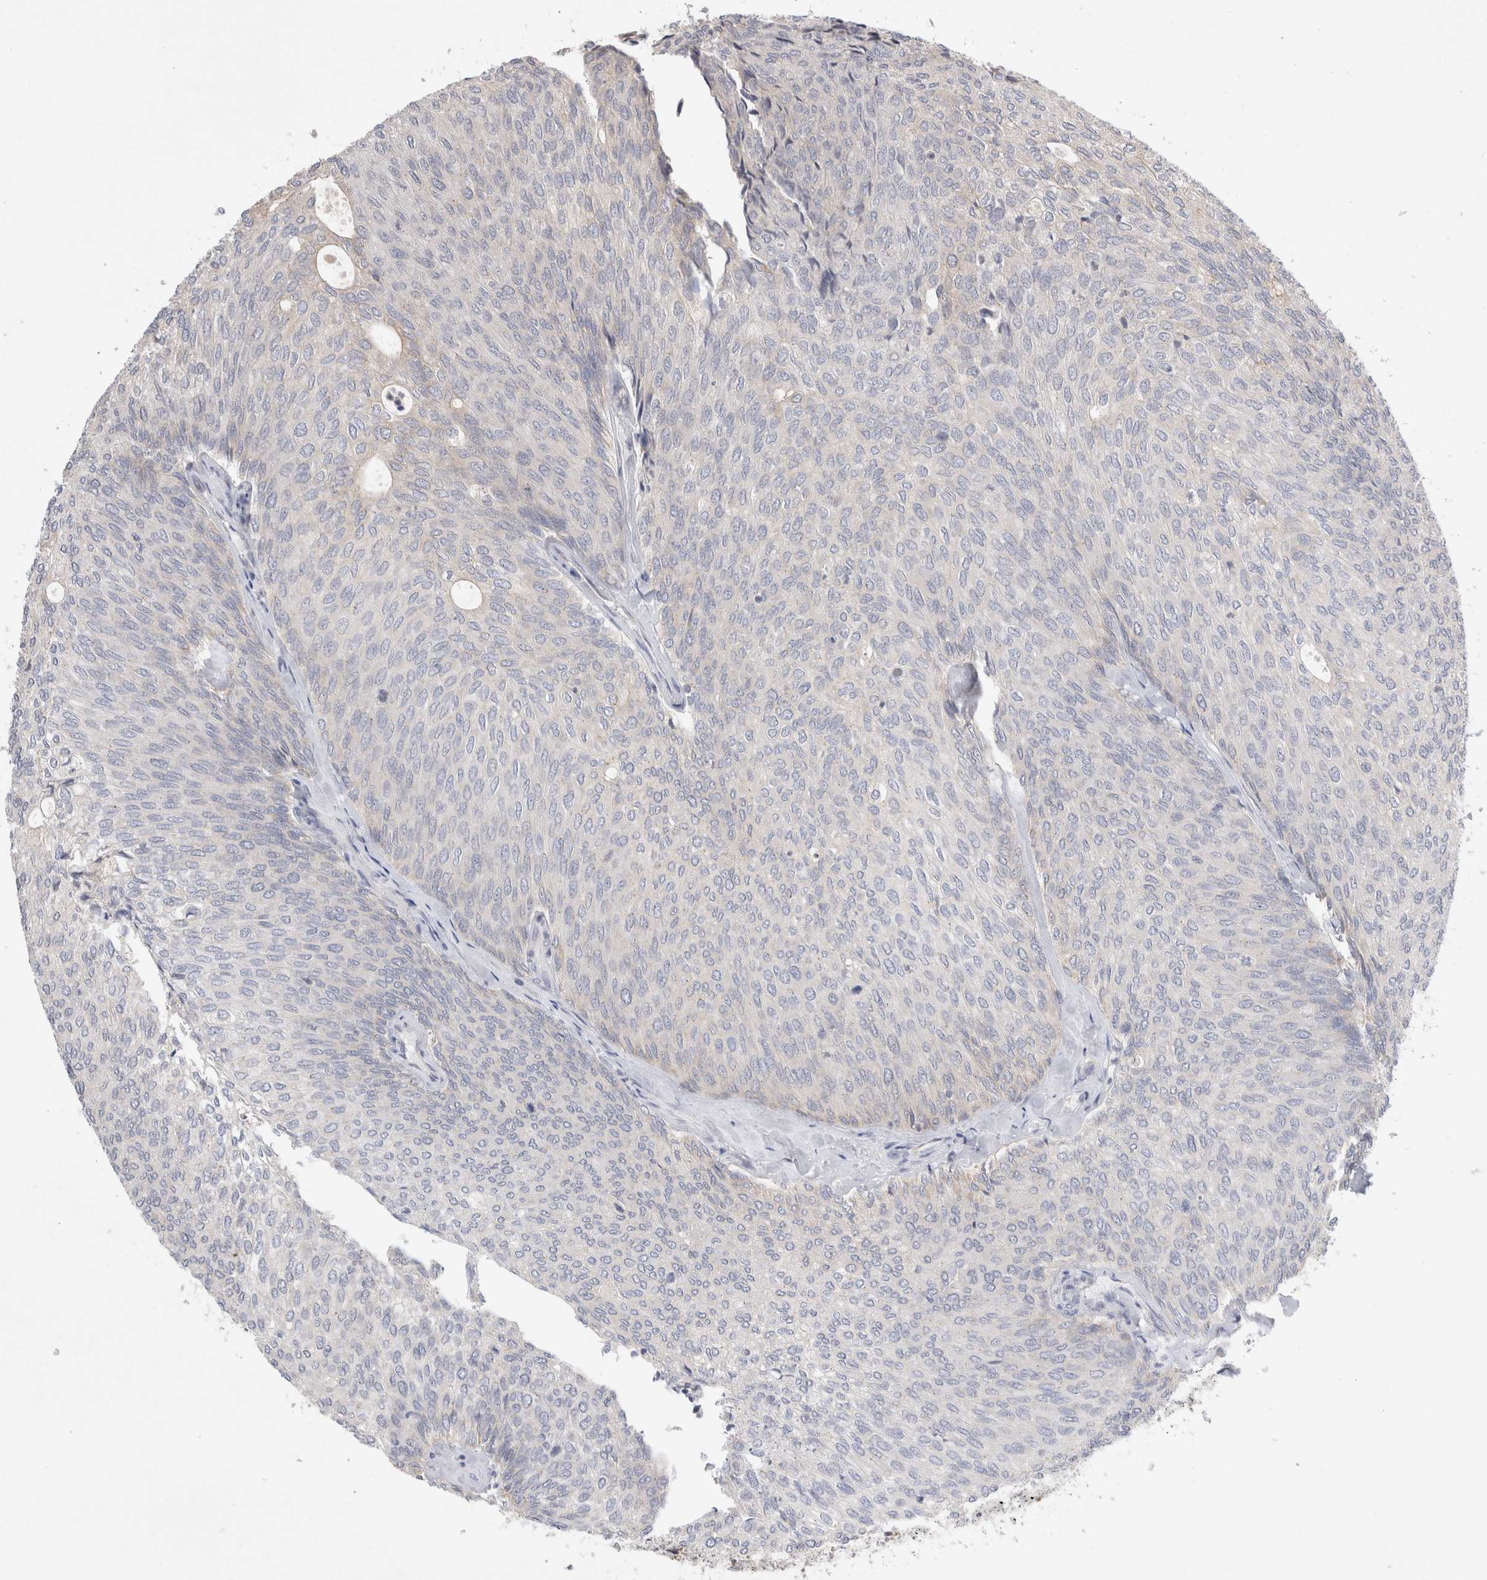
{"staining": {"intensity": "negative", "quantity": "none", "location": "none"}, "tissue": "urothelial cancer", "cell_type": "Tumor cells", "image_type": "cancer", "snomed": [{"axis": "morphology", "description": "Urothelial carcinoma, Low grade"}, {"axis": "topography", "description": "Urinary bladder"}], "caption": "High magnification brightfield microscopy of urothelial cancer stained with DAB (3,3'-diaminobenzidine) (brown) and counterstained with hematoxylin (blue): tumor cells show no significant positivity. (Immunohistochemistry, brightfield microscopy, high magnification).", "gene": "NEDD4L", "patient": {"sex": "female", "age": 79}}